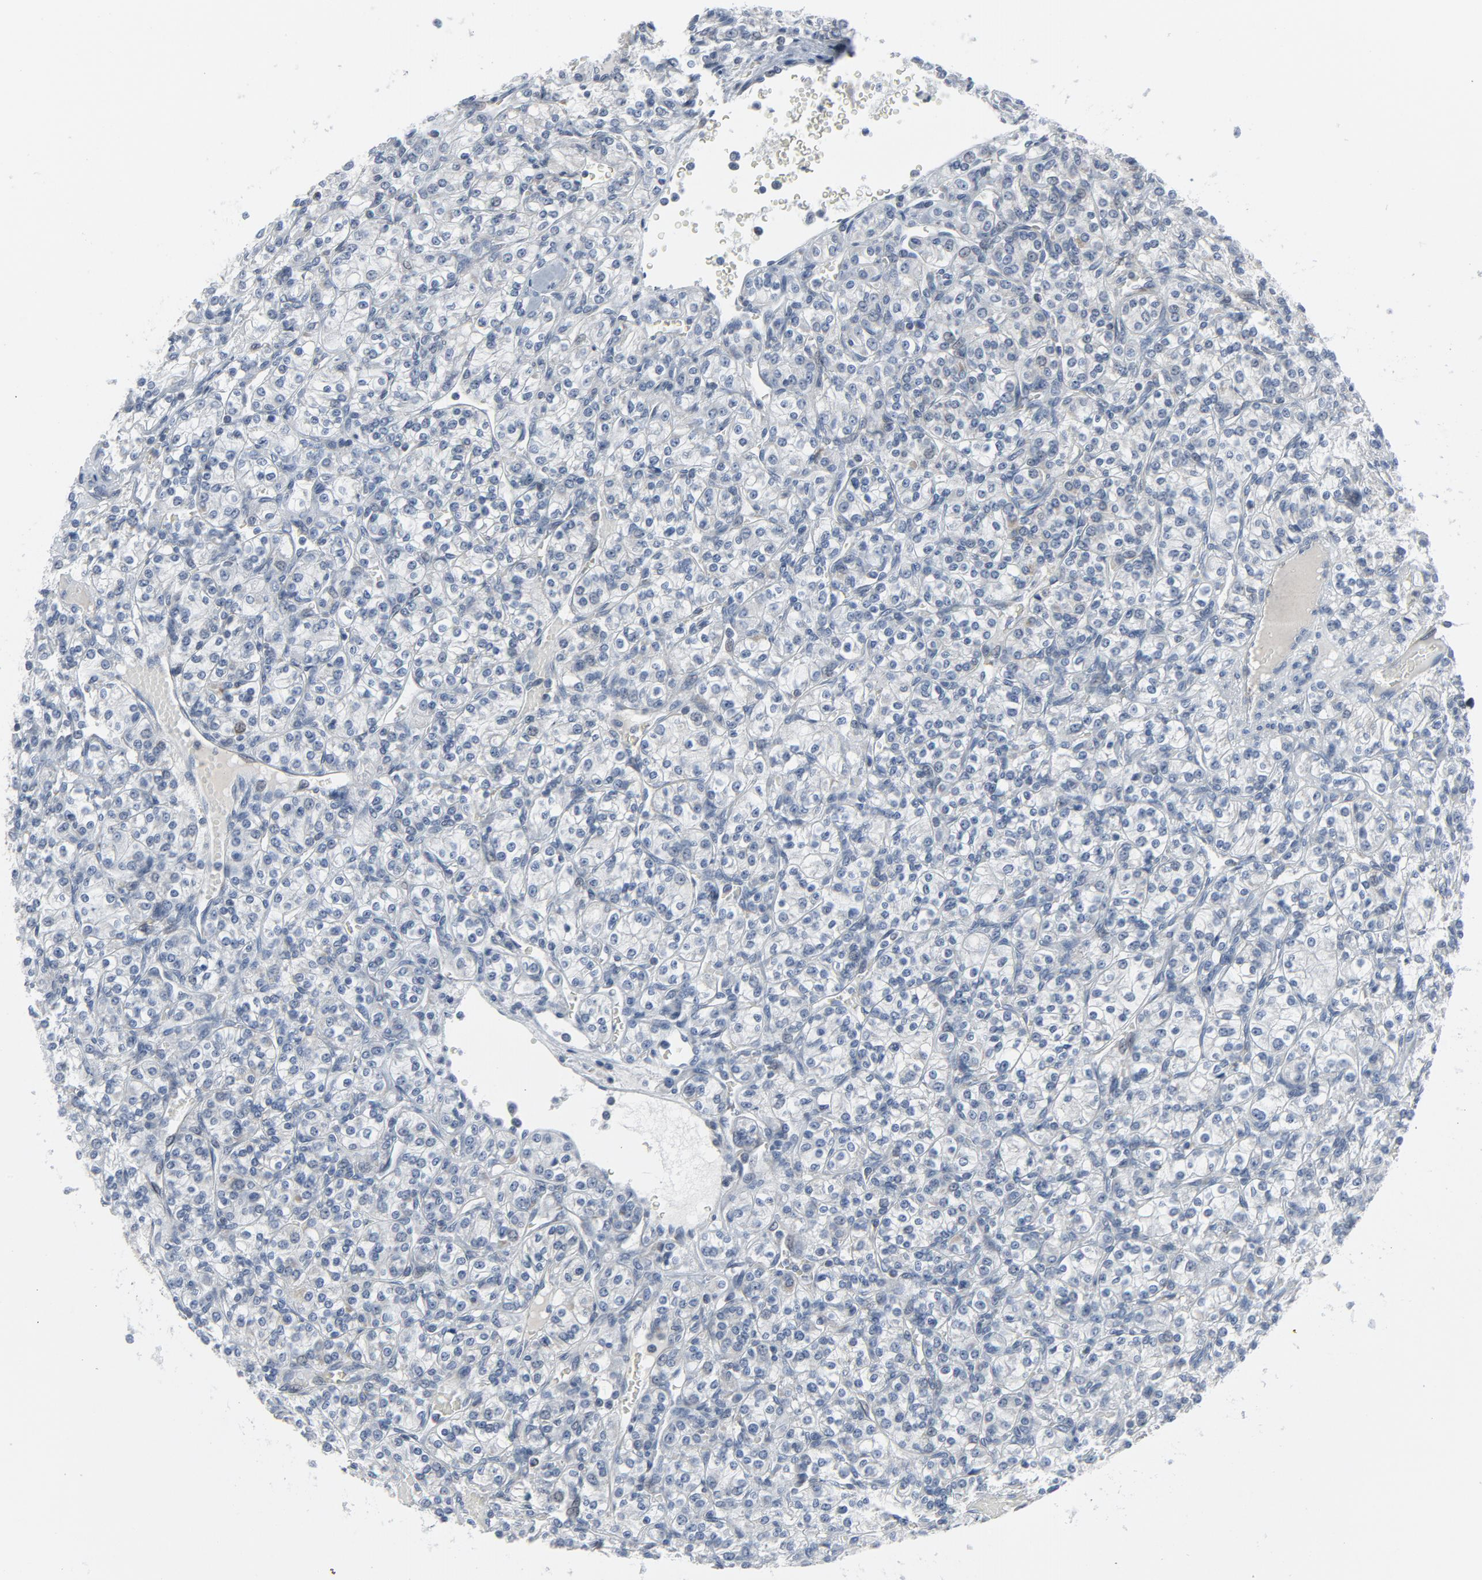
{"staining": {"intensity": "negative", "quantity": "none", "location": "none"}, "tissue": "renal cancer", "cell_type": "Tumor cells", "image_type": "cancer", "snomed": [{"axis": "morphology", "description": "Adenocarcinoma, NOS"}, {"axis": "topography", "description": "Kidney"}], "caption": "A histopathology image of human renal cancer is negative for staining in tumor cells.", "gene": "GPX2", "patient": {"sex": "male", "age": 77}}